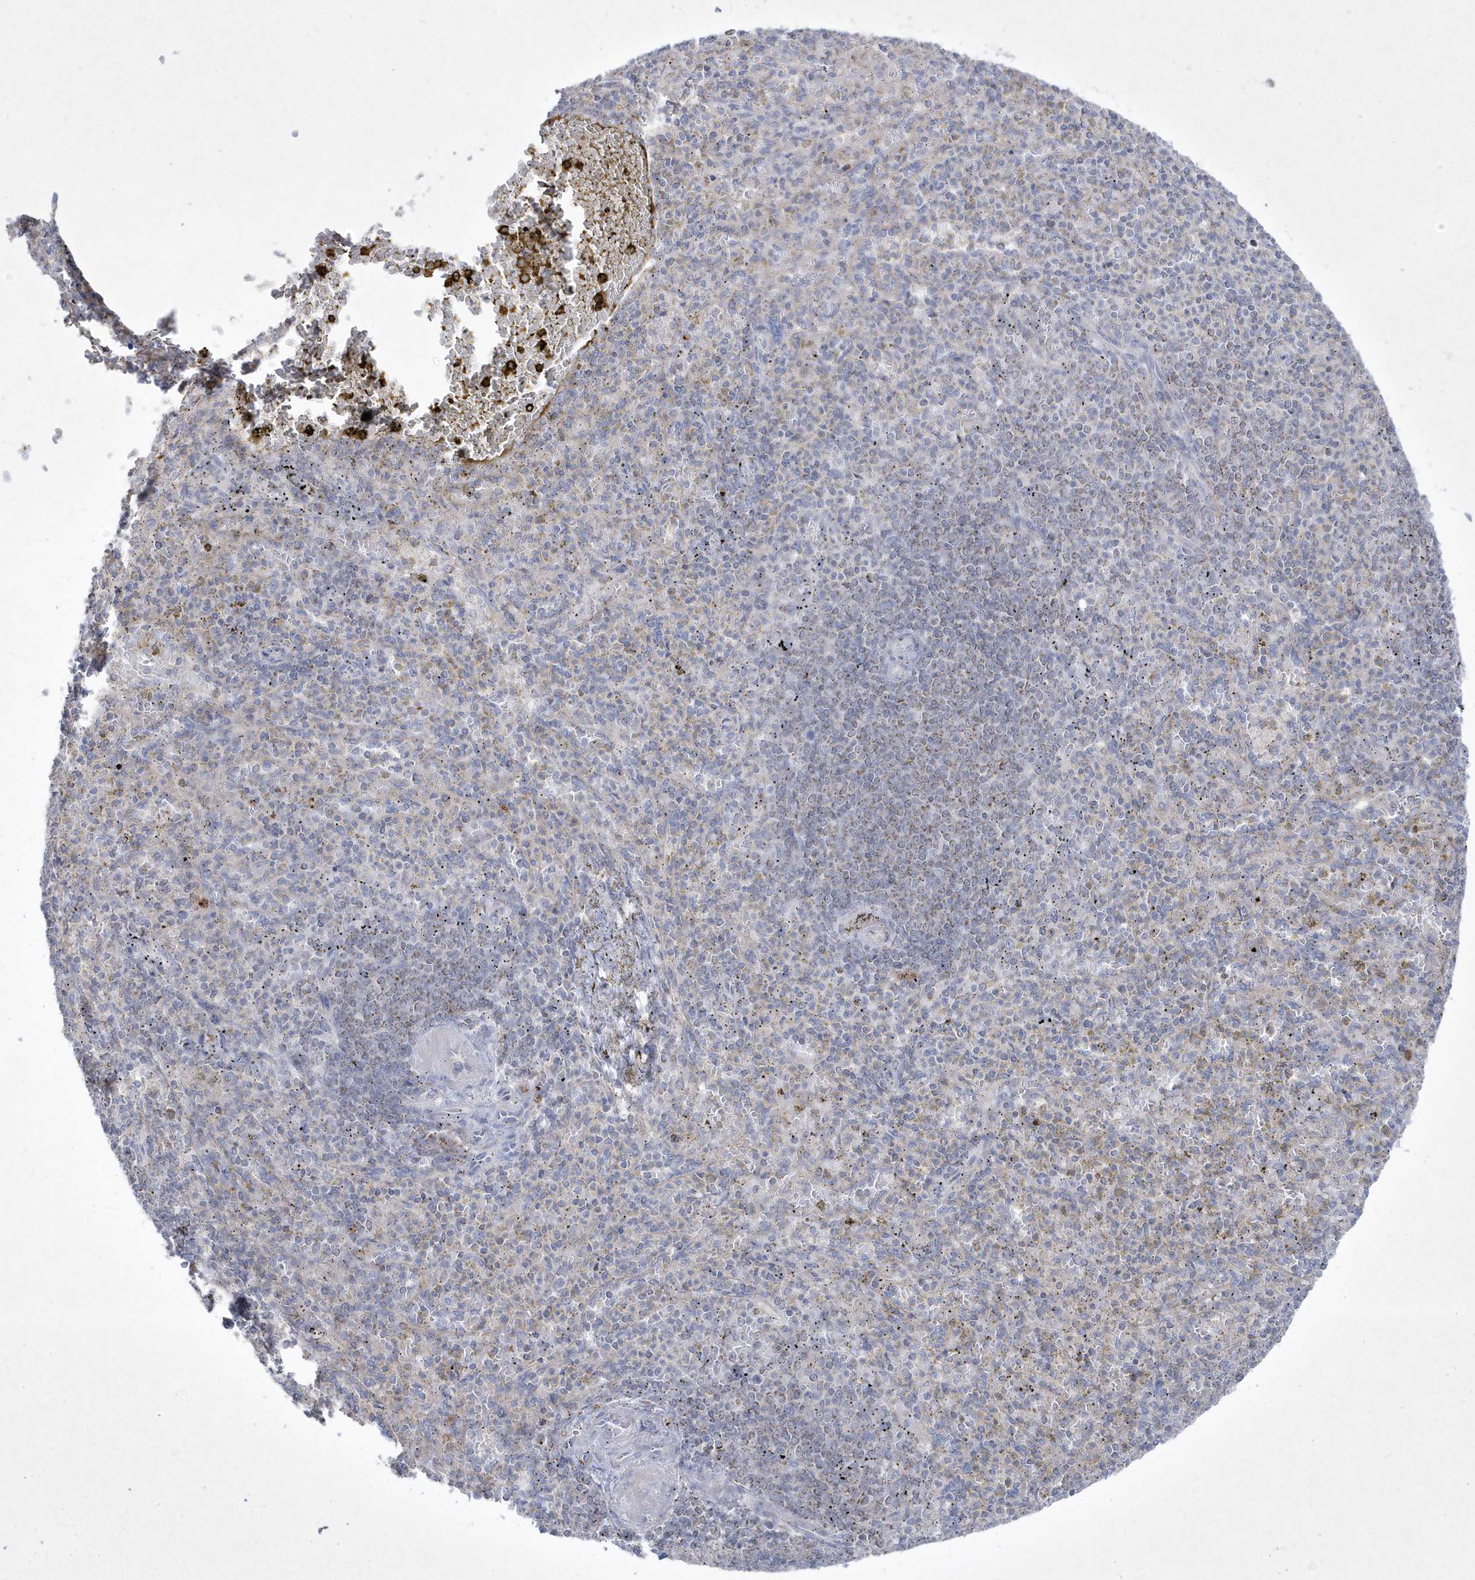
{"staining": {"intensity": "weak", "quantity": "<25%", "location": "cytoplasmic/membranous"}, "tissue": "spleen", "cell_type": "Cells in red pulp", "image_type": "normal", "snomed": [{"axis": "morphology", "description": "Normal tissue, NOS"}, {"axis": "topography", "description": "Spleen"}], "caption": "High power microscopy image of an immunohistochemistry (IHC) image of unremarkable spleen, revealing no significant expression in cells in red pulp.", "gene": "ADAMTSL3", "patient": {"sex": "female", "age": 74}}